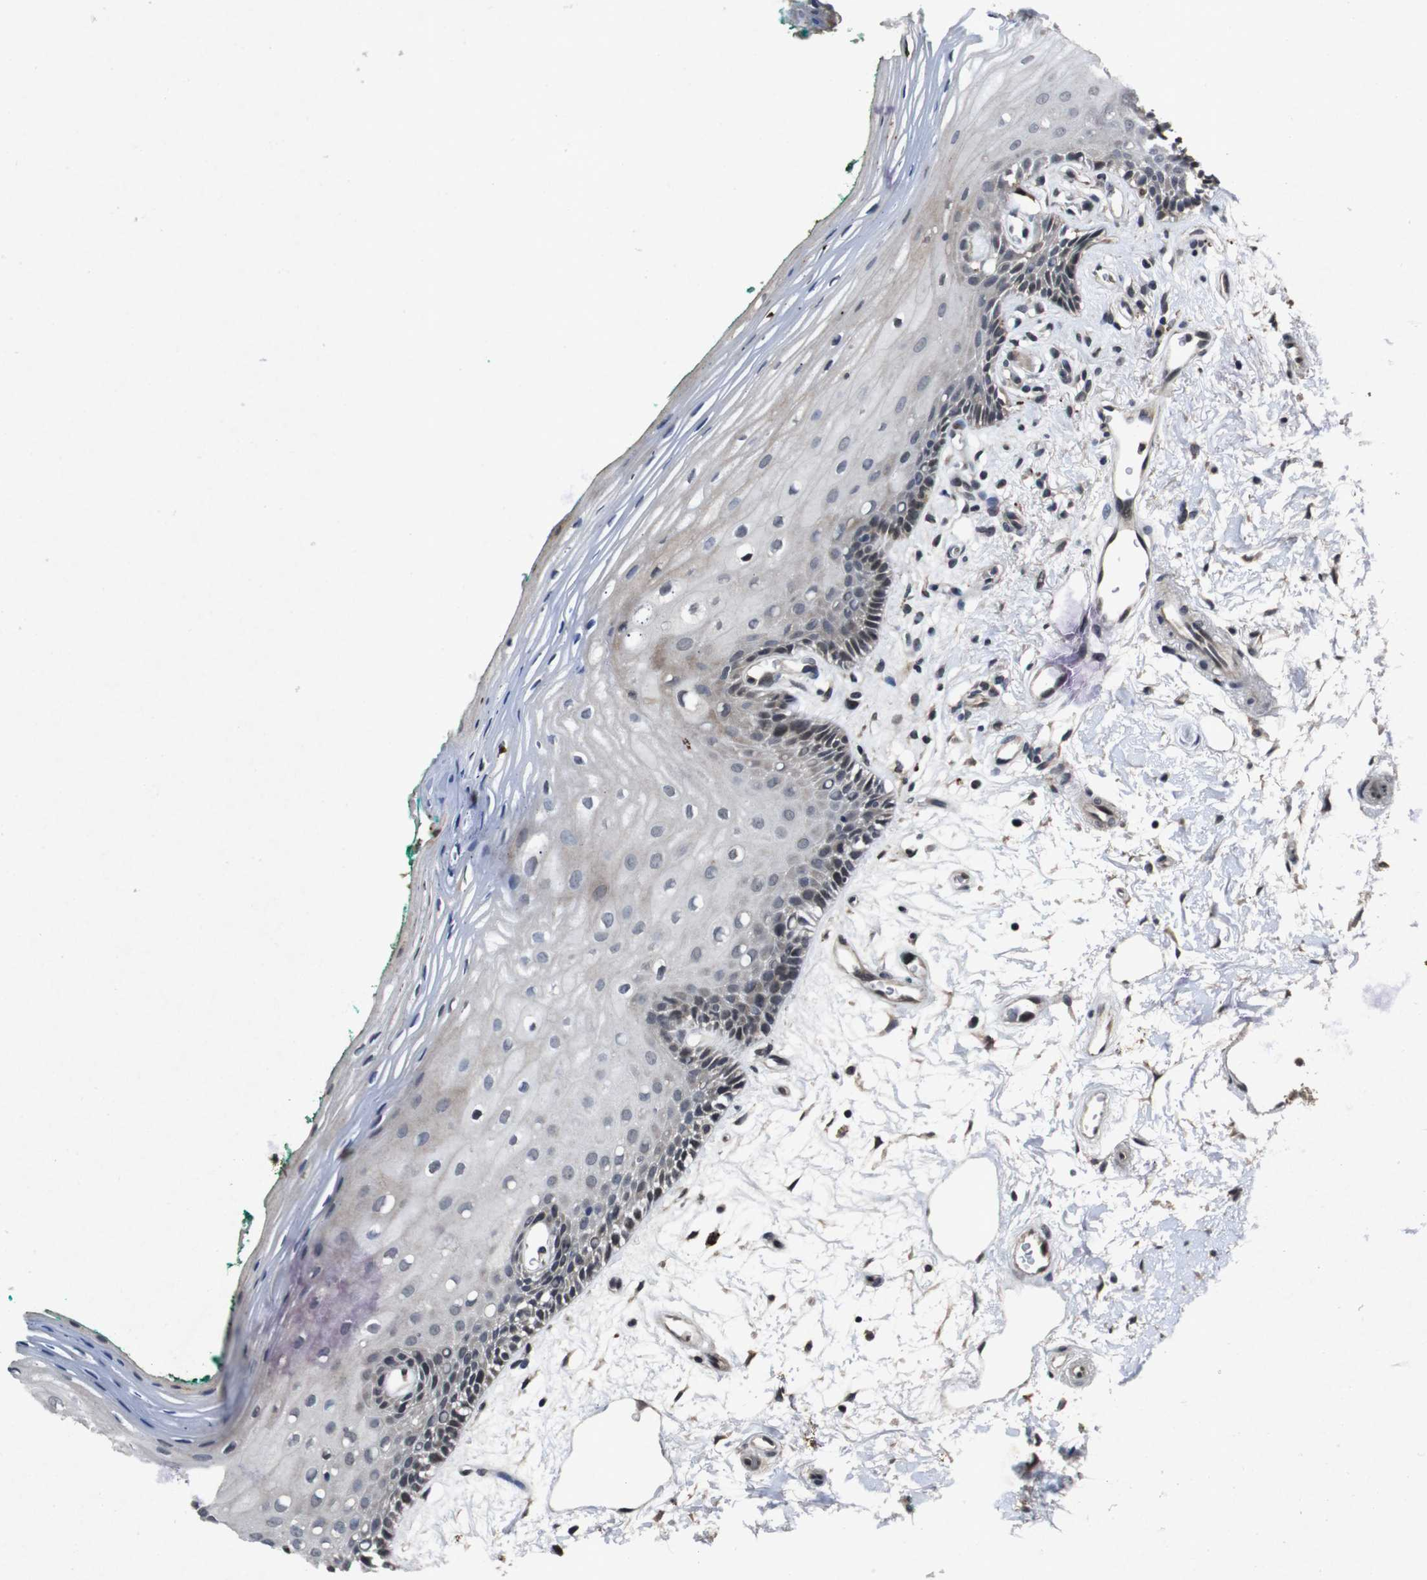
{"staining": {"intensity": "weak", "quantity": "25%-75%", "location": "cytoplasmic/membranous"}, "tissue": "oral mucosa", "cell_type": "Squamous epithelial cells", "image_type": "normal", "snomed": [{"axis": "morphology", "description": "Normal tissue, NOS"}, {"axis": "topography", "description": "Skeletal muscle"}, {"axis": "topography", "description": "Oral tissue"}, {"axis": "topography", "description": "Peripheral nerve tissue"}], "caption": "Immunohistochemical staining of normal human oral mucosa reveals 25%-75% levels of weak cytoplasmic/membranous protein positivity in approximately 25%-75% of squamous epithelial cells. Nuclei are stained in blue.", "gene": "AKT3", "patient": {"sex": "female", "age": 84}}